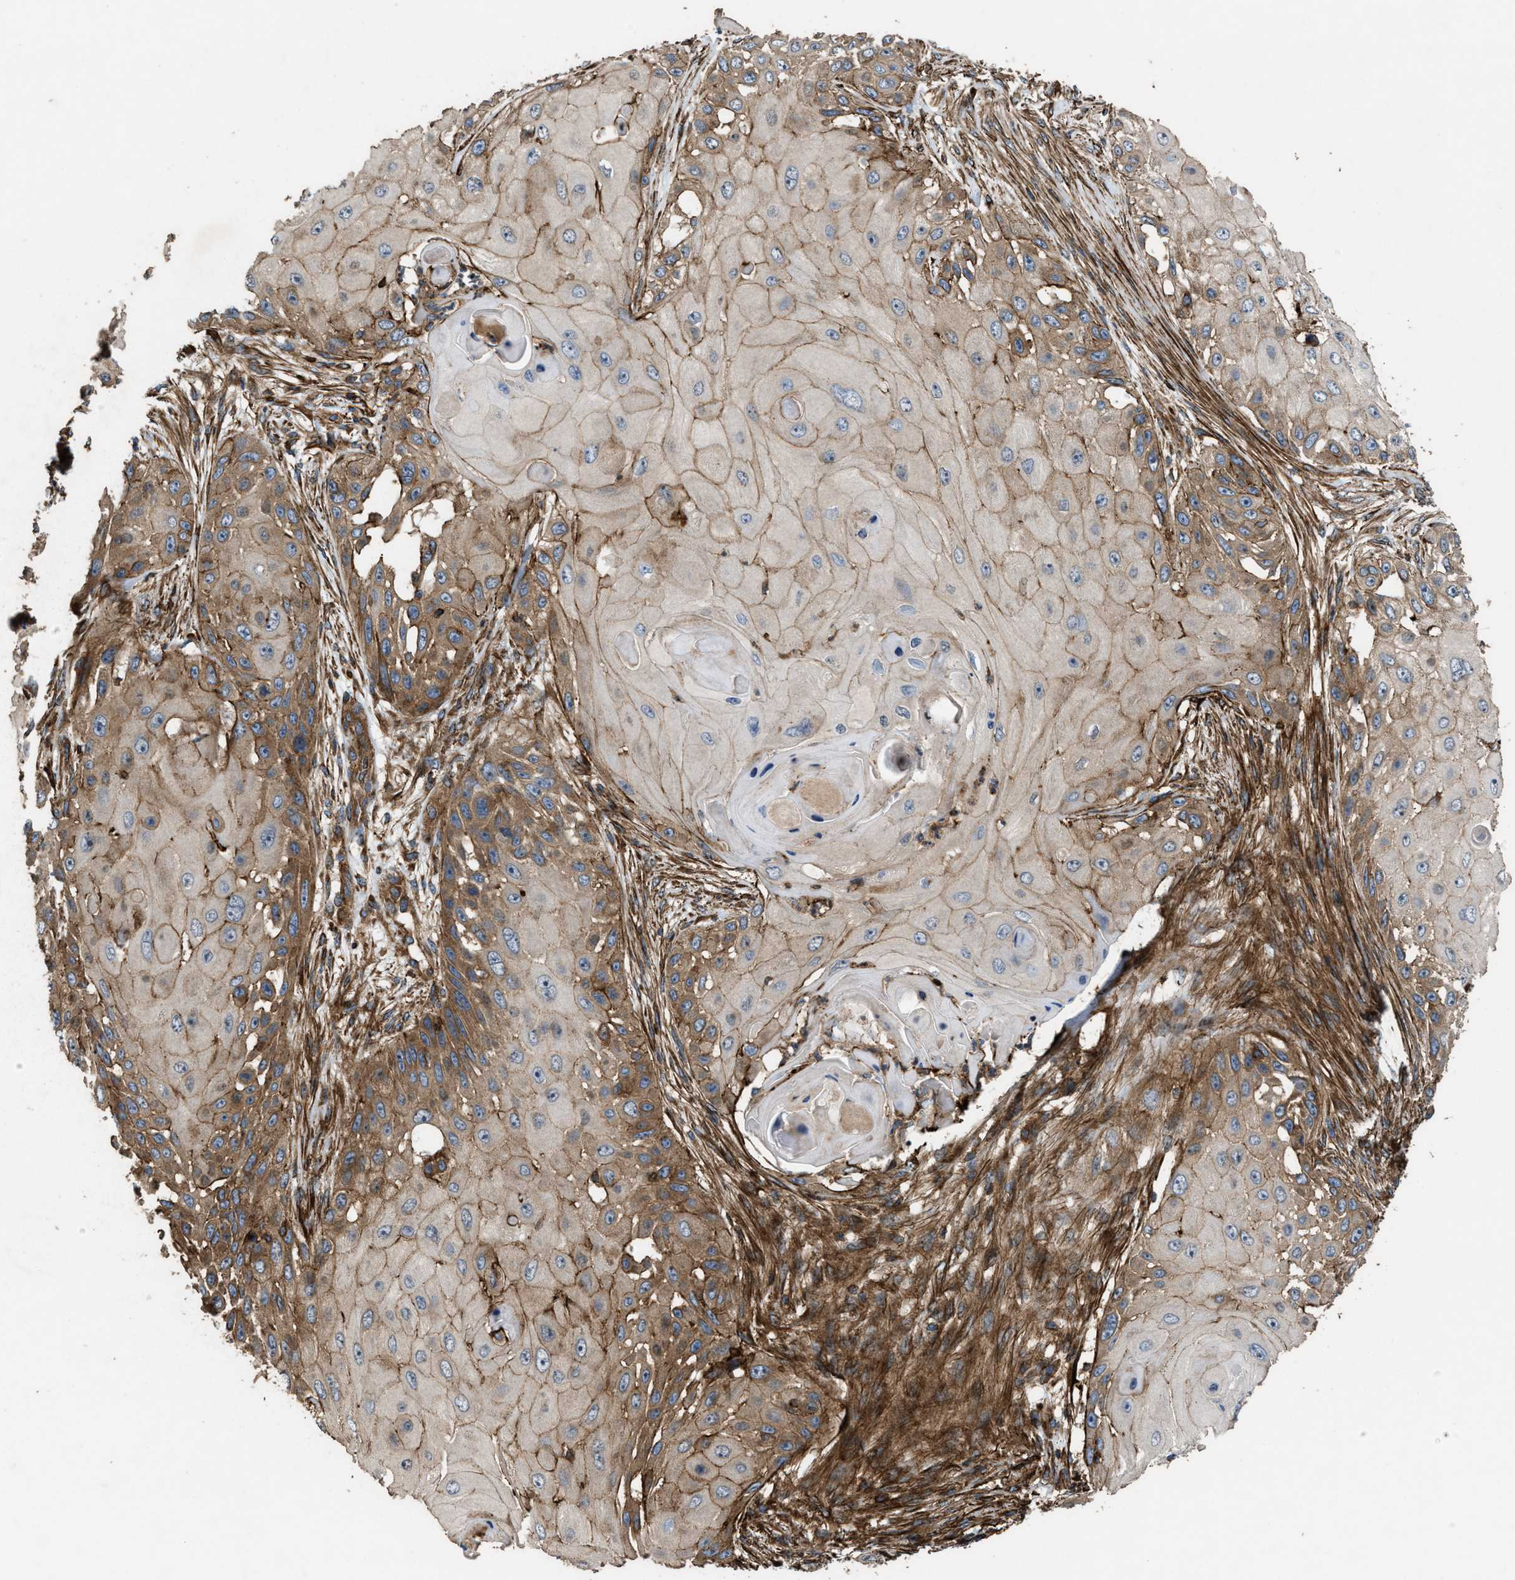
{"staining": {"intensity": "moderate", "quantity": "25%-75%", "location": "cytoplasmic/membranous"}, "tissue": "skin cancer", "cell_type": "Tumor cells", "image_type": "cancer", "snomed": [{"axis": "morphology", "description": "Squamous cell carcinoma, NOS"}, {"axis": "topography", "description": "Skin"}], "caption": "DAB immunohistochemical staining of human skin squamous cell carcinoma exhibits moderate cytoplasmic/membranous protein expression in about 25%-75% of tumor cells.", "gene": "EGLN1", "patient": {"sex": "female", "age": 44}}